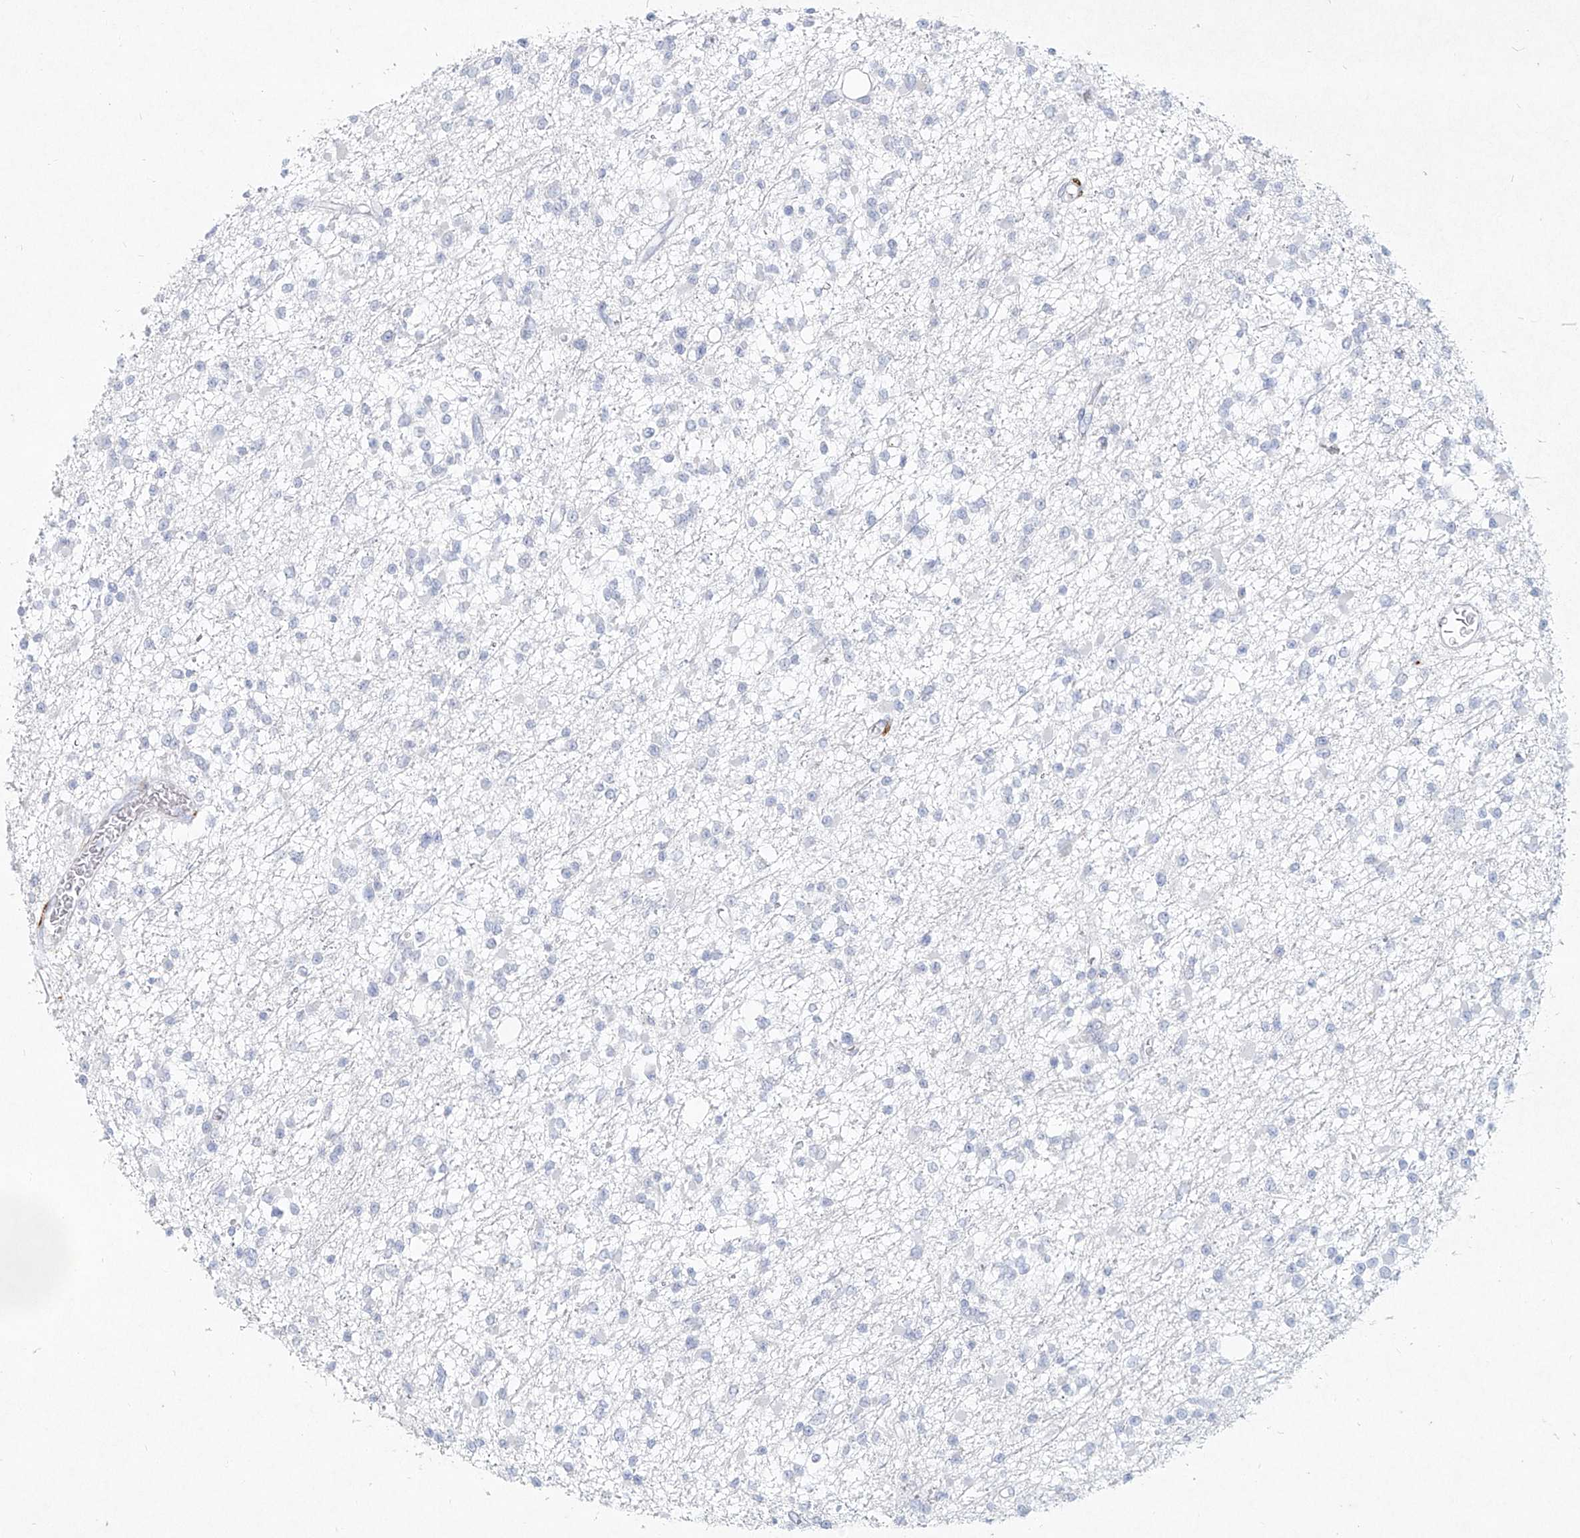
{"staining": {"intensity": "negative", "quantity": "none", "location": "none"}, "tissue": "glioma", "cell_type": "Tumor cells", "image_type": "cancer", "snomed": [{"axis": "morphology", "description": "Glioma, malignant, Low grade"}, {"axis": "topography", "description": "Brain"}], "caption": "Histopathology image shows no significant protein staining in tumor cells of malignant glioma (low-grade). (Immunohistochemistry, brightfield microscopy, high magnification).", "gene": "CD209", "patient": {"sex": "female", "age": 22}}